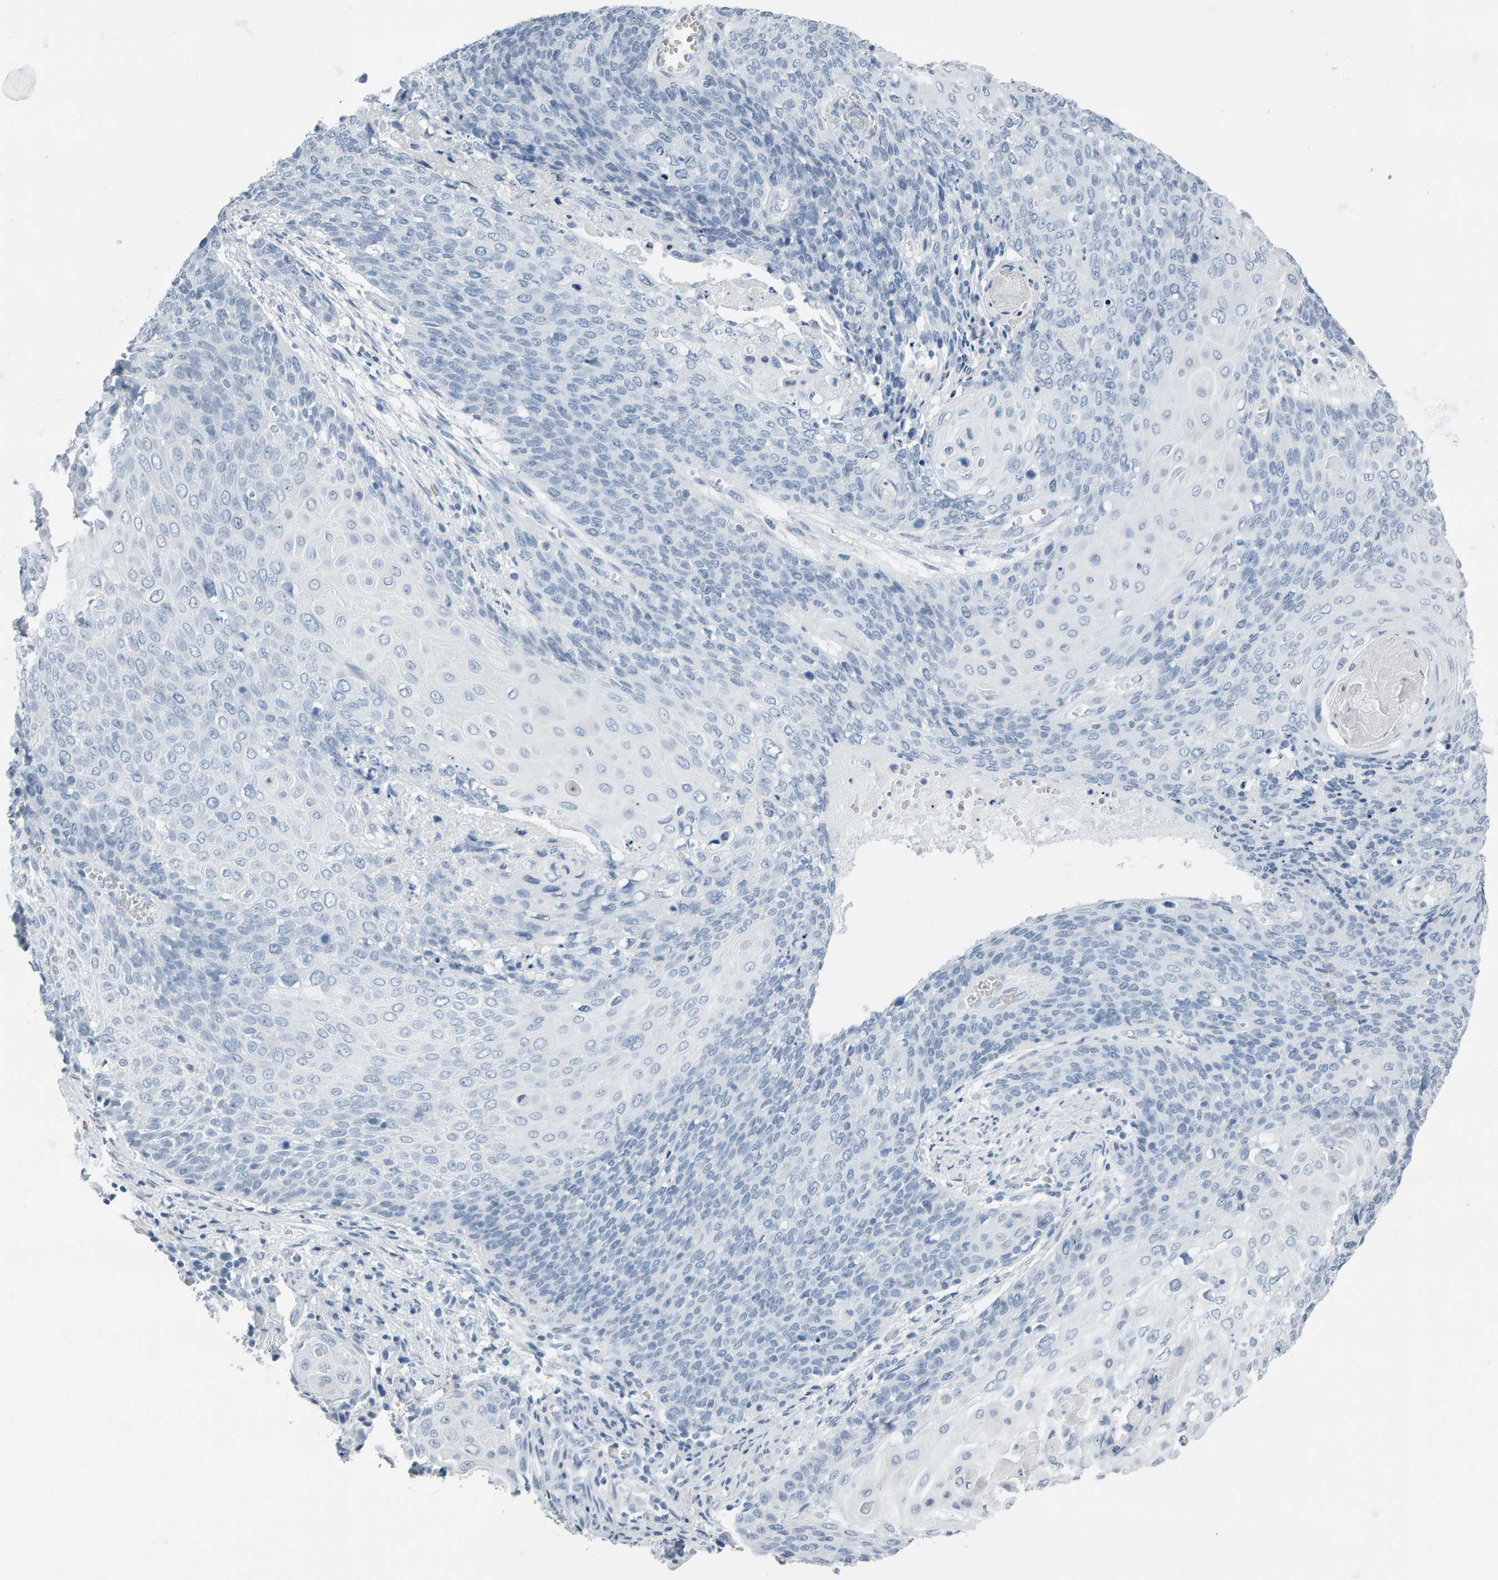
{"staining": {"intensity": "negative", "quantity": "none", "location": "none"}, "tissue": "cervical cancer", "cell_type": "Tumor cells", "image_type": "cancer", "snomed": [{"axis": "morphology", "description": "Squamous cell carcinoma, NOS"}, {"axis": "topography", "description": "Cervix"}], "caption": "Tumor cells are negative for protein expression in human squamous cell carcinoma (cervical).", "gene": "SPACA3", "patient": {"sex": "female", "age": 39}}